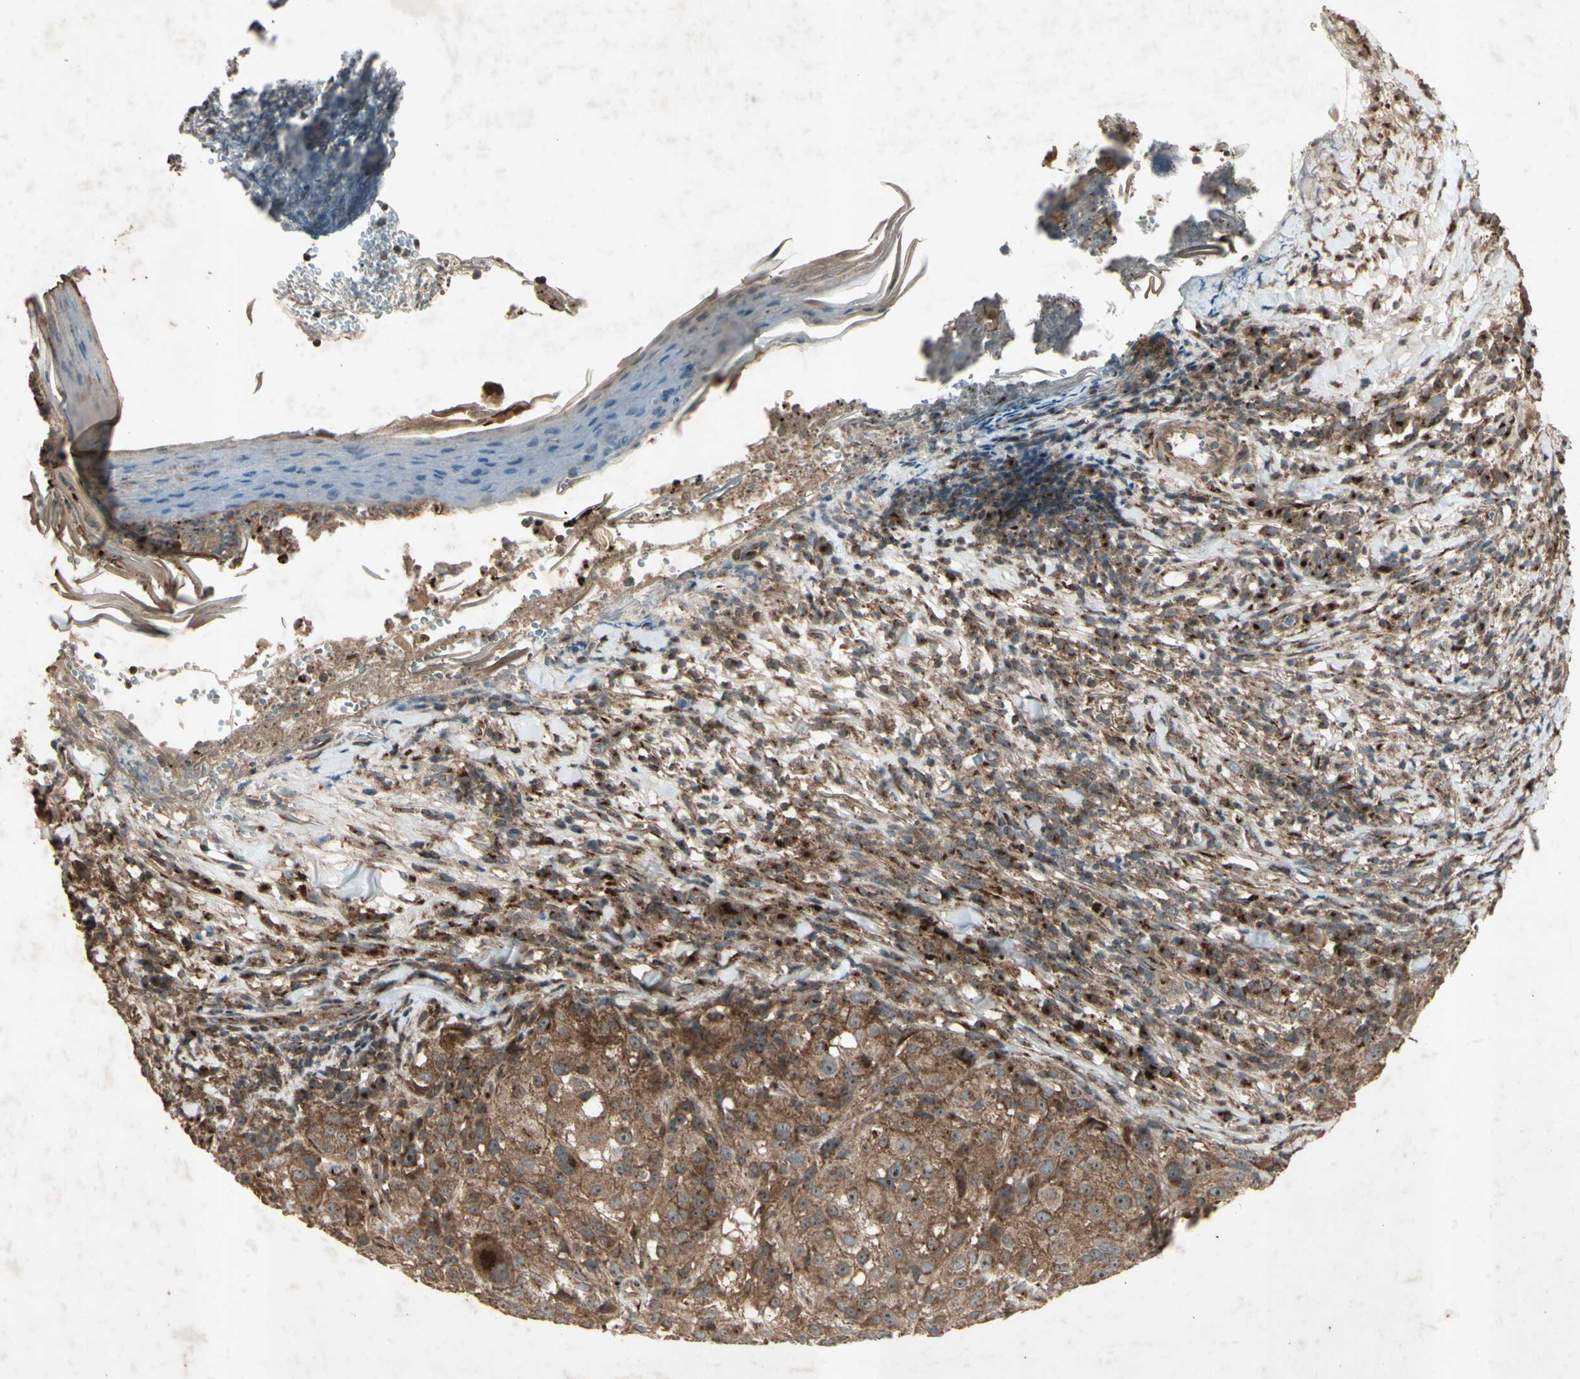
{"staining": {"intensity": "moderate", "quantity": ">75%", "location": "cytoplasmic/membranous"}, "tissue": "melanoma", "cell_type": "Tumor cells", "image_type": "cancer", "snomed": [{"axis": "morphology", "description": "Necrosis, NOS"}, {"axis": "morphology", "description": "Malignant melanoma, NOS"}, {"axis": "topography", "description": "Skin"}], "caption": "This histopathology image shows immunohistochemistry staining of melanoma, with medium moderate cytoplasmic/membranous positivity in about >75% of tumor cells.", "gene": "AP1G1", "patient": {"sex": "female", "age": 87}}